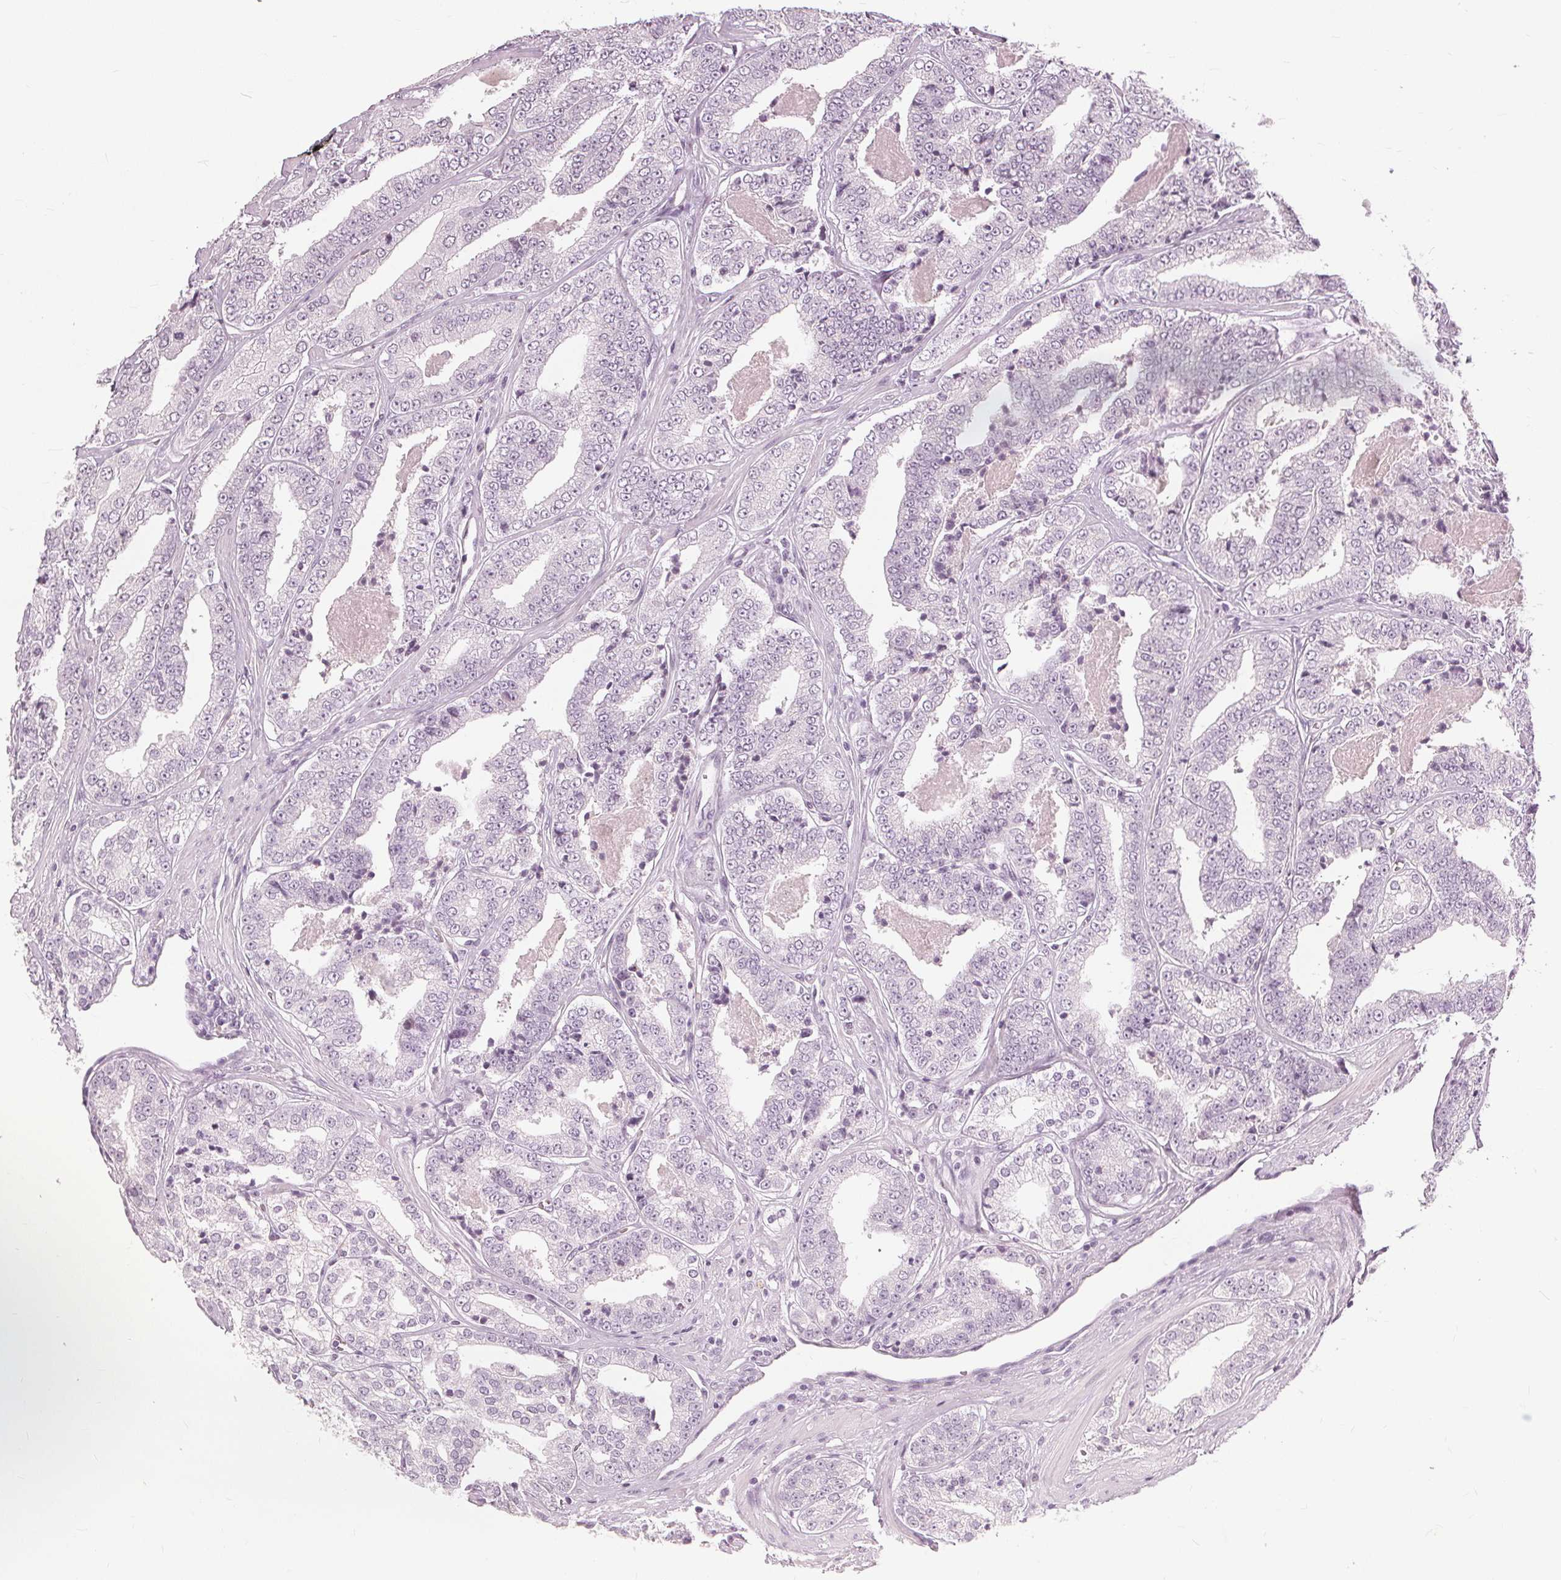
{"staining": {"intensity": "negative", "quantity": "none", "location": "none"}, "tissue": "prostate cancer", "cell_type": "Tumor cells", "image_type": "cancer", "snomed": [{"axis": "morphology", "description": "Adenocarcinoma, Low grade"}, {"axis": "topography", "description": "Prostate"}], "caption": "Prostate adenocarcinoma (low-grade) stained for a protein using IHC displays no expression tumor cells.", "gene": "SFTPD", "patient": {"sex": "male", "age": 60}}